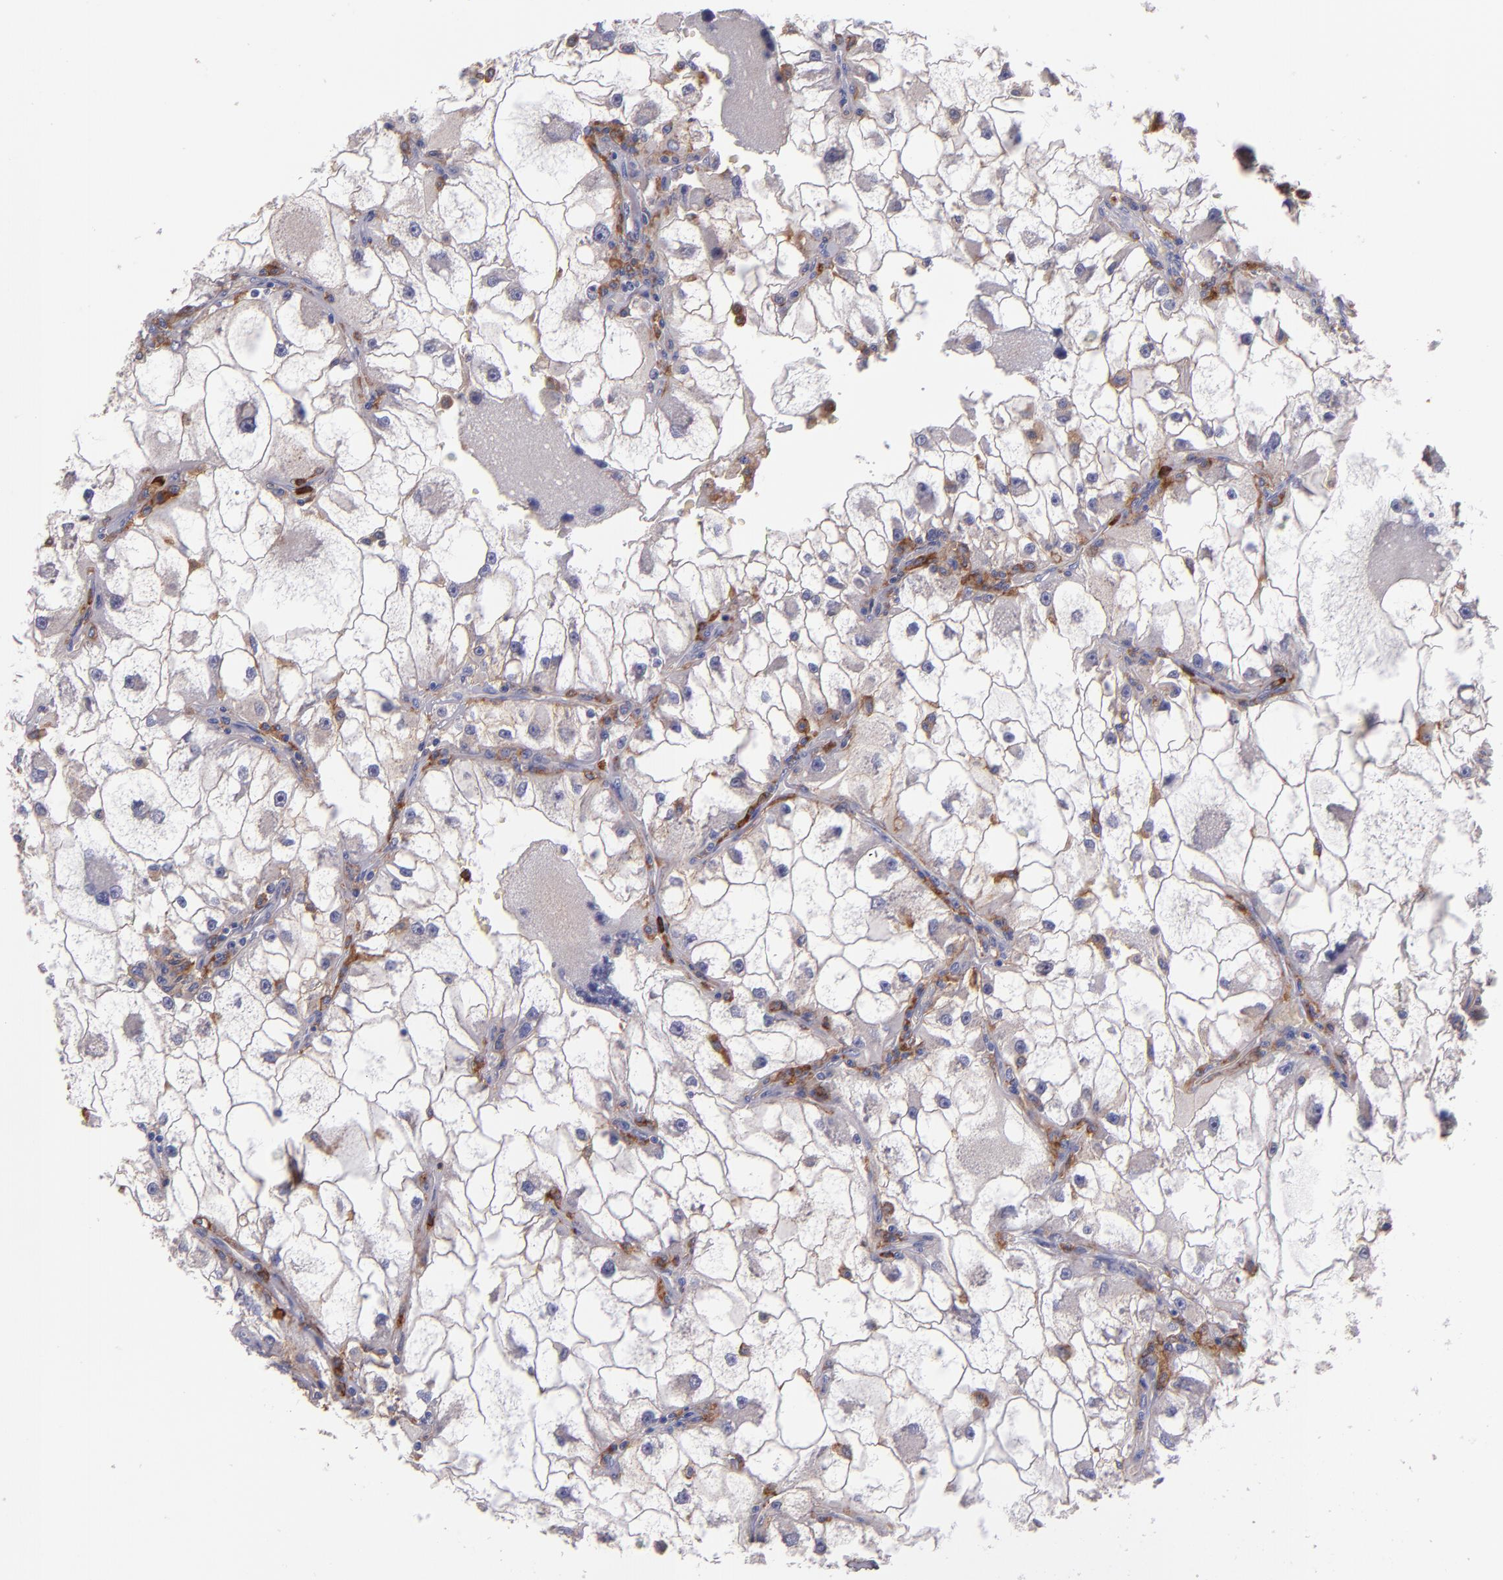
{"staining": {"intensity": "negative", "quantity": "none", "location": "none"}, "tissue": "renal cancer", "cell_type": "Tumor cells", "image_type": "cancer", "snomed": [{"axis": "morphology", "description": "Adenocarcinoma, NOS"}, {"axis": "topography", "description": "Kidney"}], "caption": "This is an IHC histopathology image of adenocarcinoma (renal). There is no expression in tumor cells.", "gene": "C5AR1", "patient": {"sex": "female", "age": 73}}